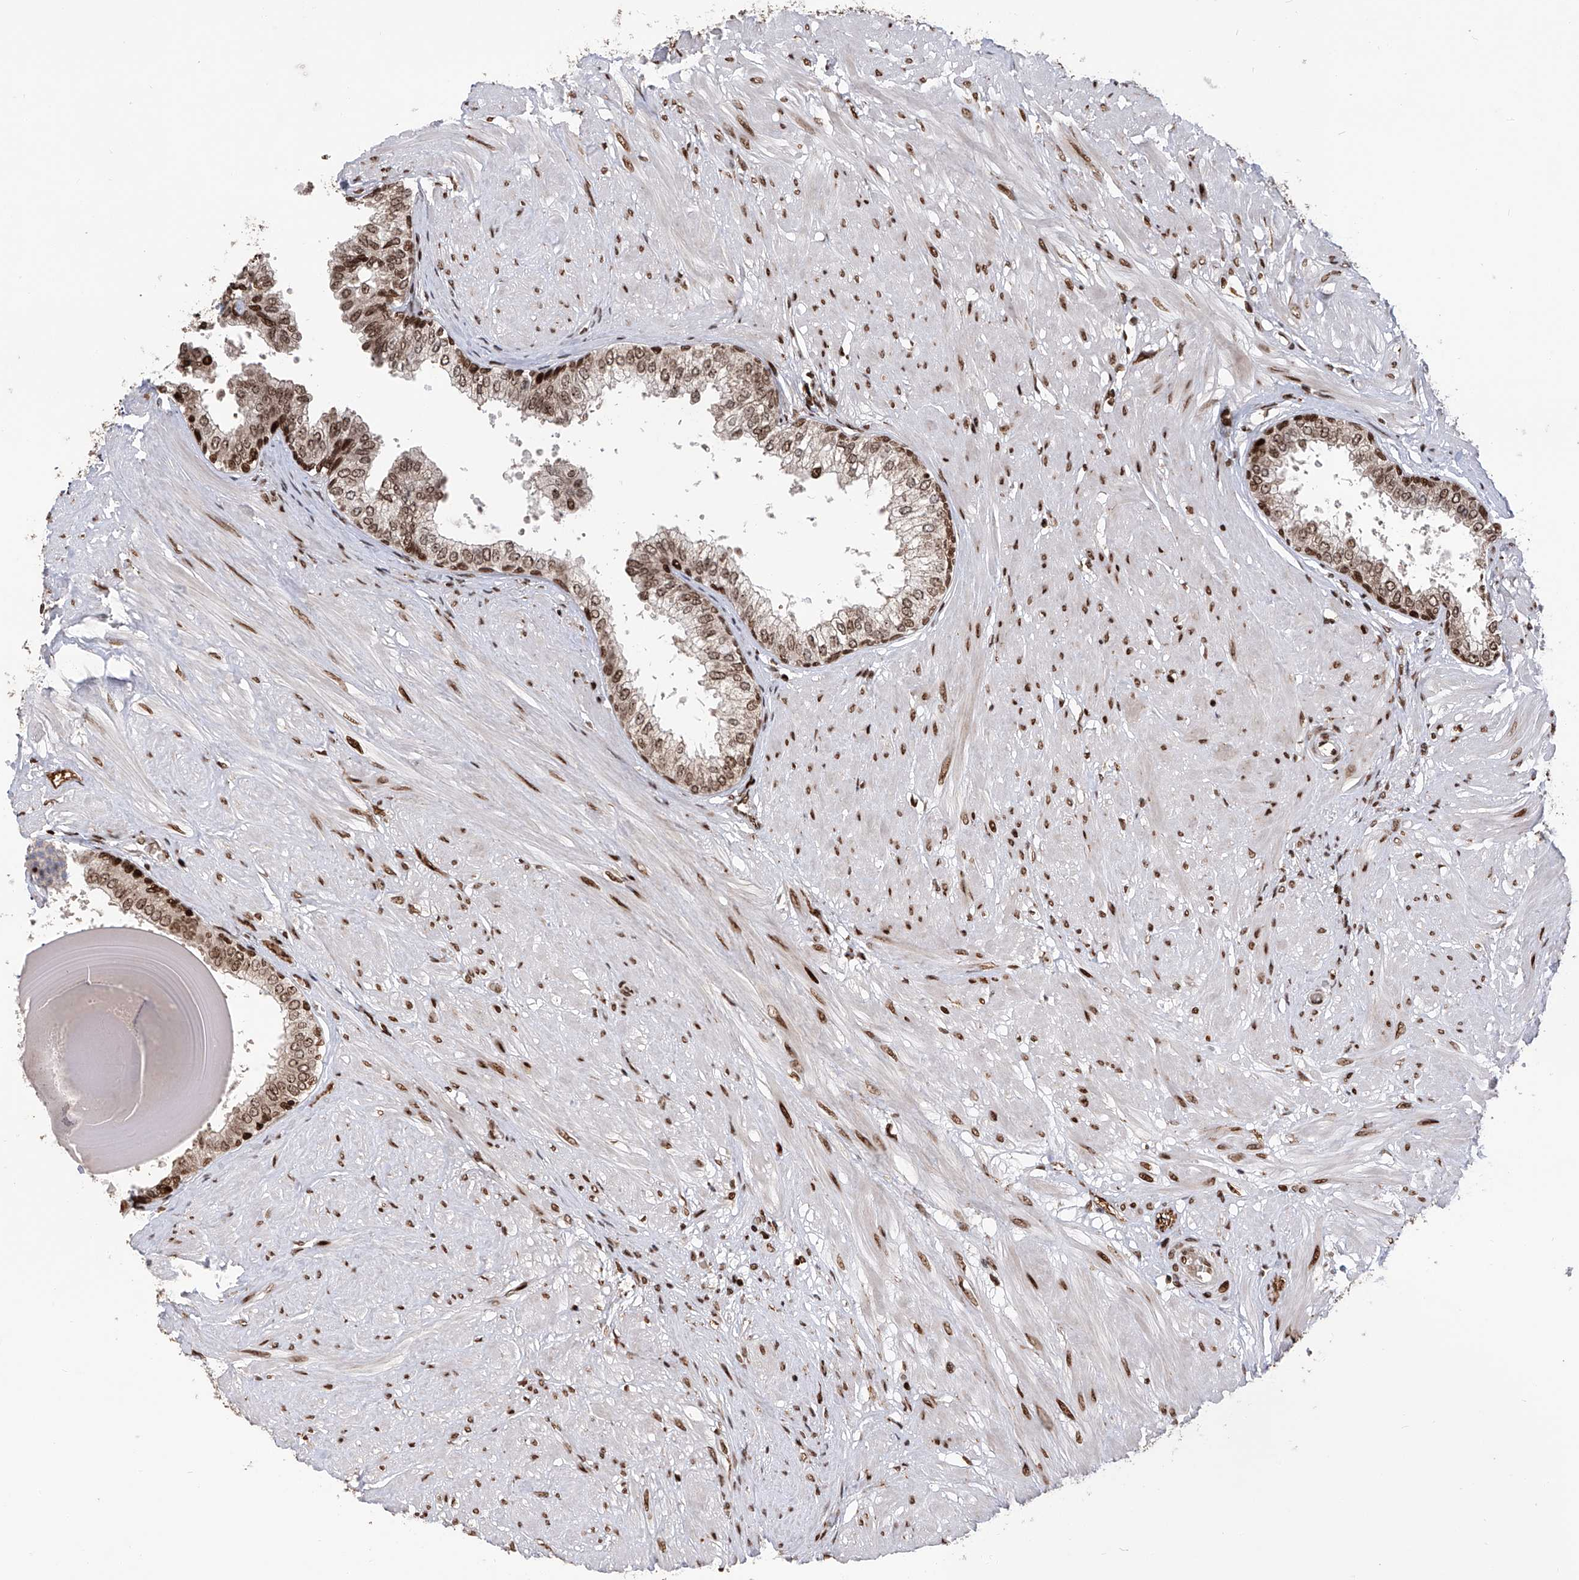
{"staining": {"intensity": "strong", "quantity": ">75%", "location": "nuclear"}, "tissue": "prostate", "cell_type": "Glandular cells", "image_type": "normal", "snomed": [{"axis": "morphology", "description": "Normal tissue, NOS"}, {"axis": "topography", "description": "Prostate"}], "caption": "Immunohistochemical staining of normal human prostate reveals >75% levels of strong nuclear protein positivity in about >75% of glandular cells. (IHC, brightfield microscopy, high magnification).", "gene": "PAK1IP1", "patient": {"sex": "male", "age": 48}}